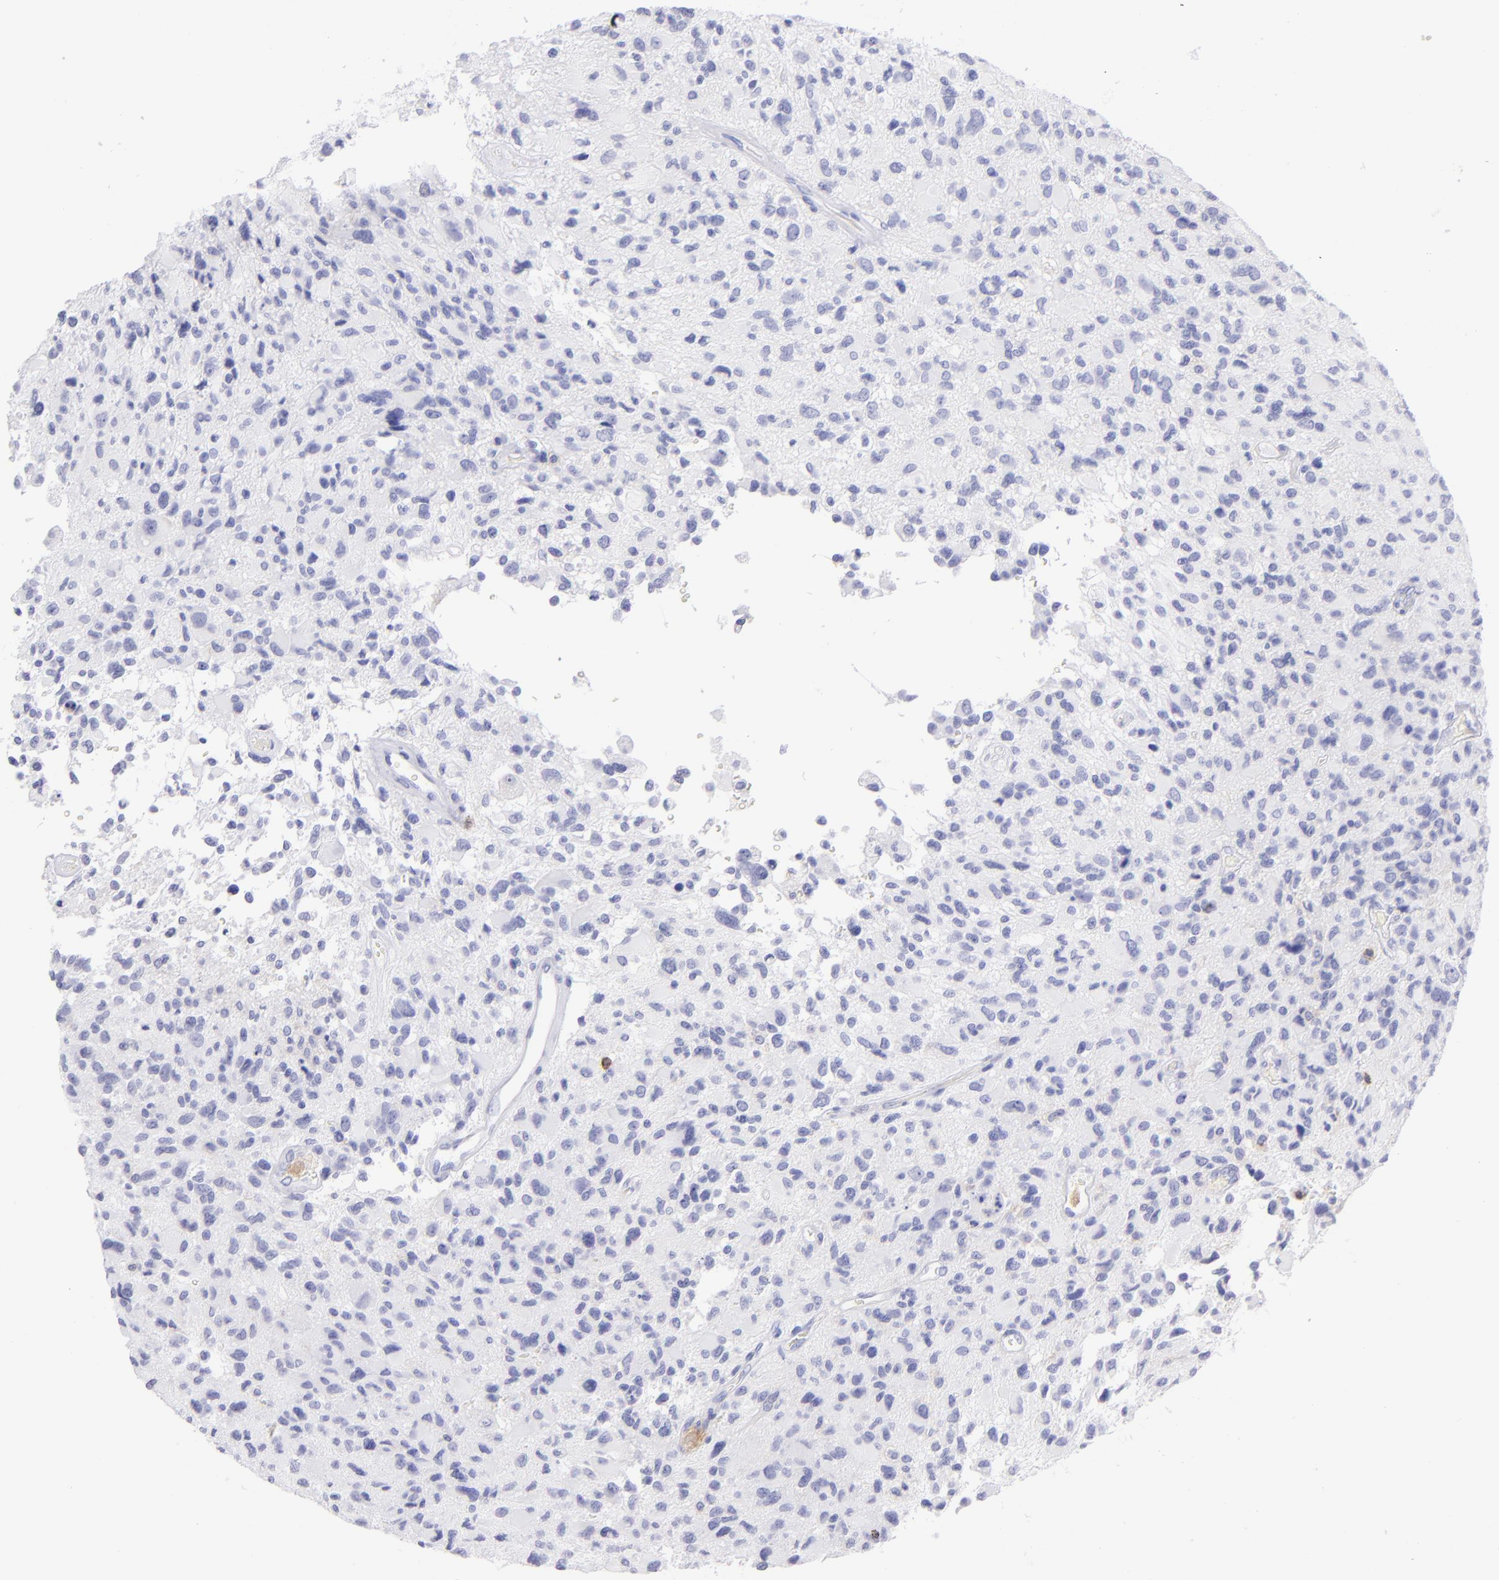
{"staining": {"intensity": "negative", "quantity": "none", "location": "none"}, "tissue": "glioma", "cell_type": "Tumor cells", "image_type": "cancer", "snomed": [{"axis": "morphology", "description": "Glioma, malignant, High grade"}, {"axis": "topography", "description": "Brain"}], "caption": "There is no significant staining in tumor cells of malignant high-grade glioma.", "gene": "CD69", "patient": {"sex": "male", "age": 69}}